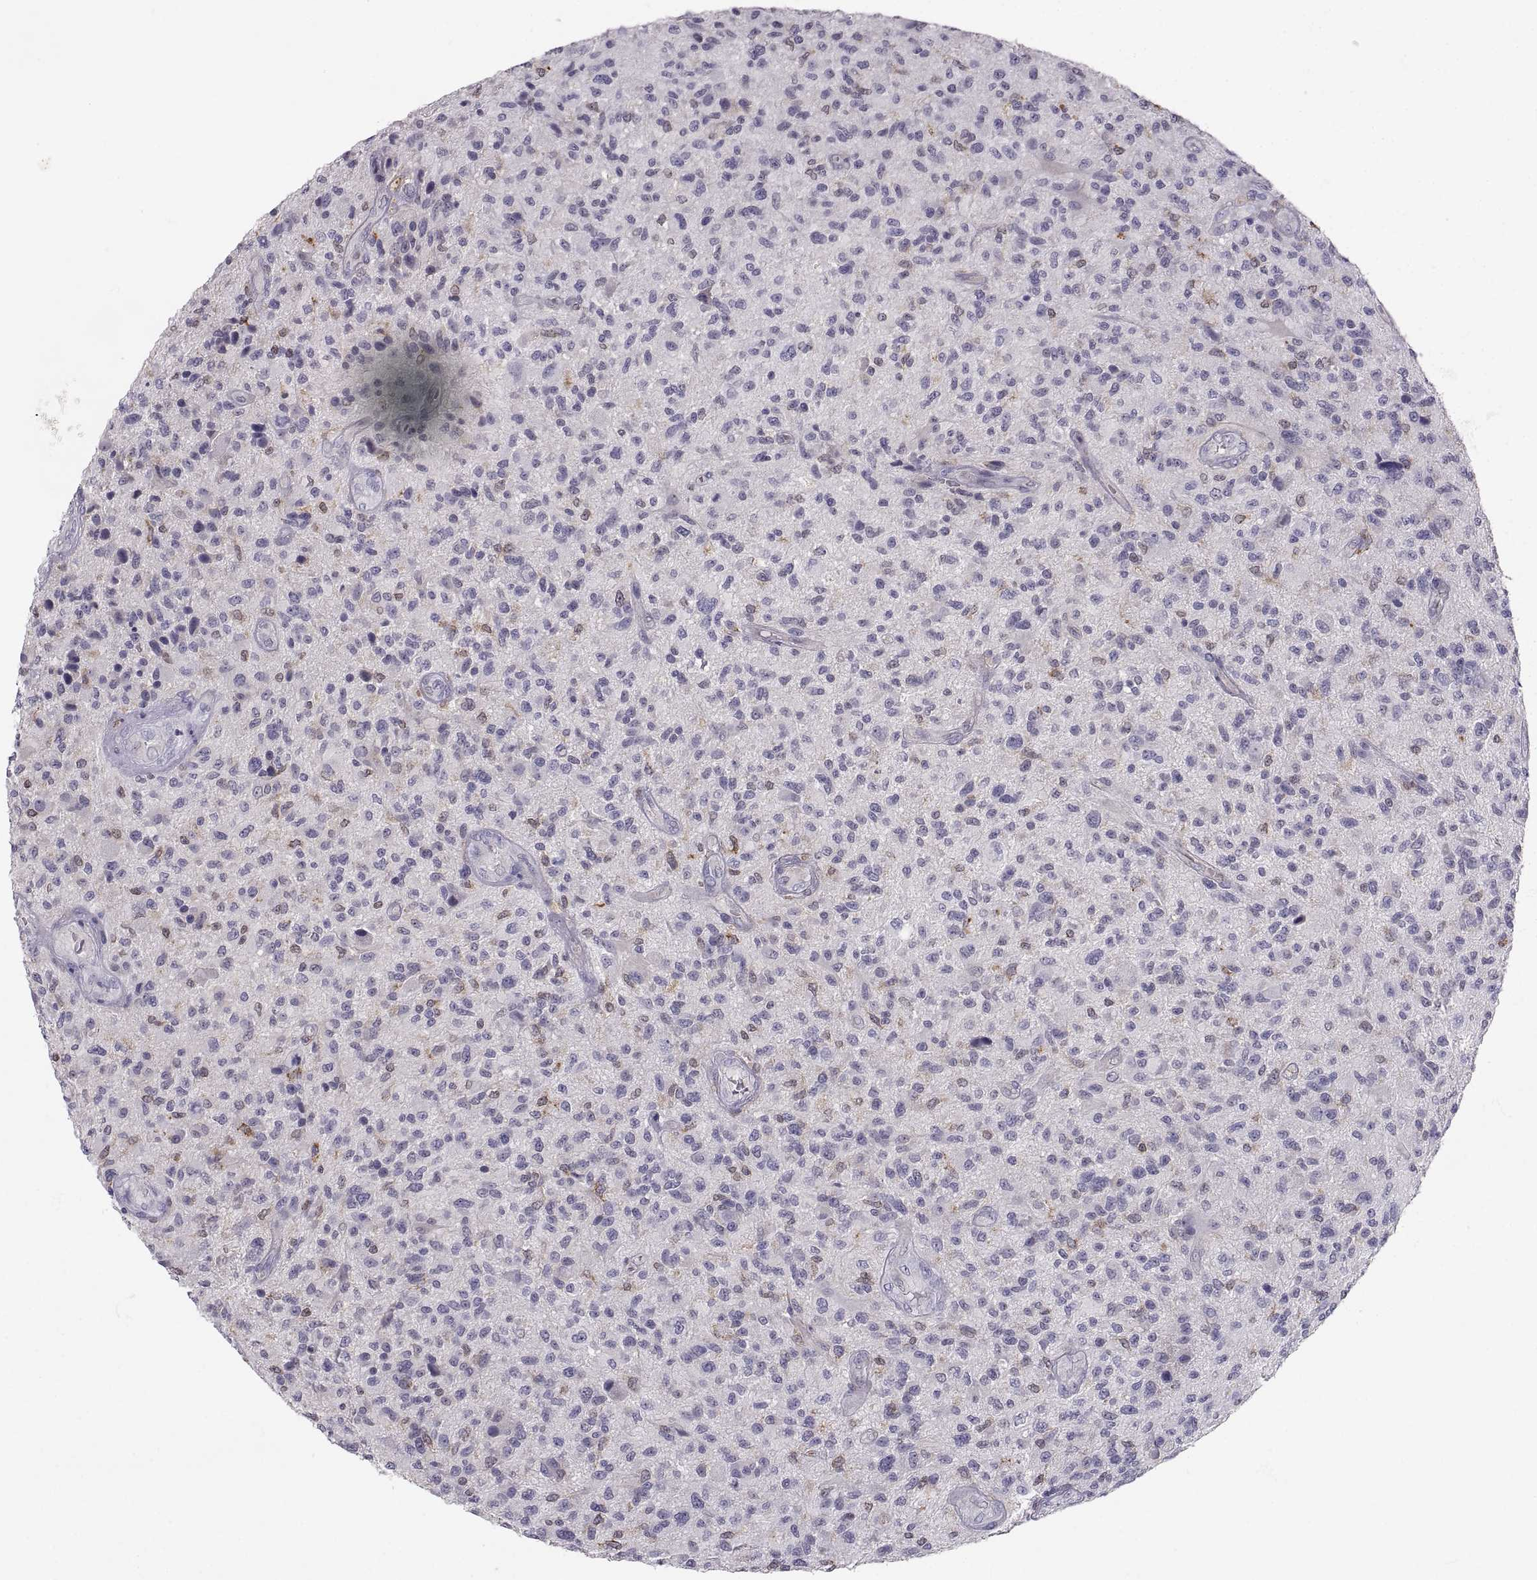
{"staining": {"intensity": "negative", "quantity": "none", "location": "none"}, "tissue": "glioma", "cell_type": "Tumor cells", "image_type": "cancer", "snomed": [{"axis": "morphology", "description": "Glioma, malignant, High grade"}, {"axis": "topography", "description": "Brain"}], "caption": "Glioma was stained to show a protein in brown. There is no significant staining in tumor cells. The staining was performed using DAB to visualize the protein expression in brown, while the nuclei were stained in blue with hematoxylin (Magnification: 20x).", "gene": "PGM5", "patient": {"sex": "male", "age": 47}}